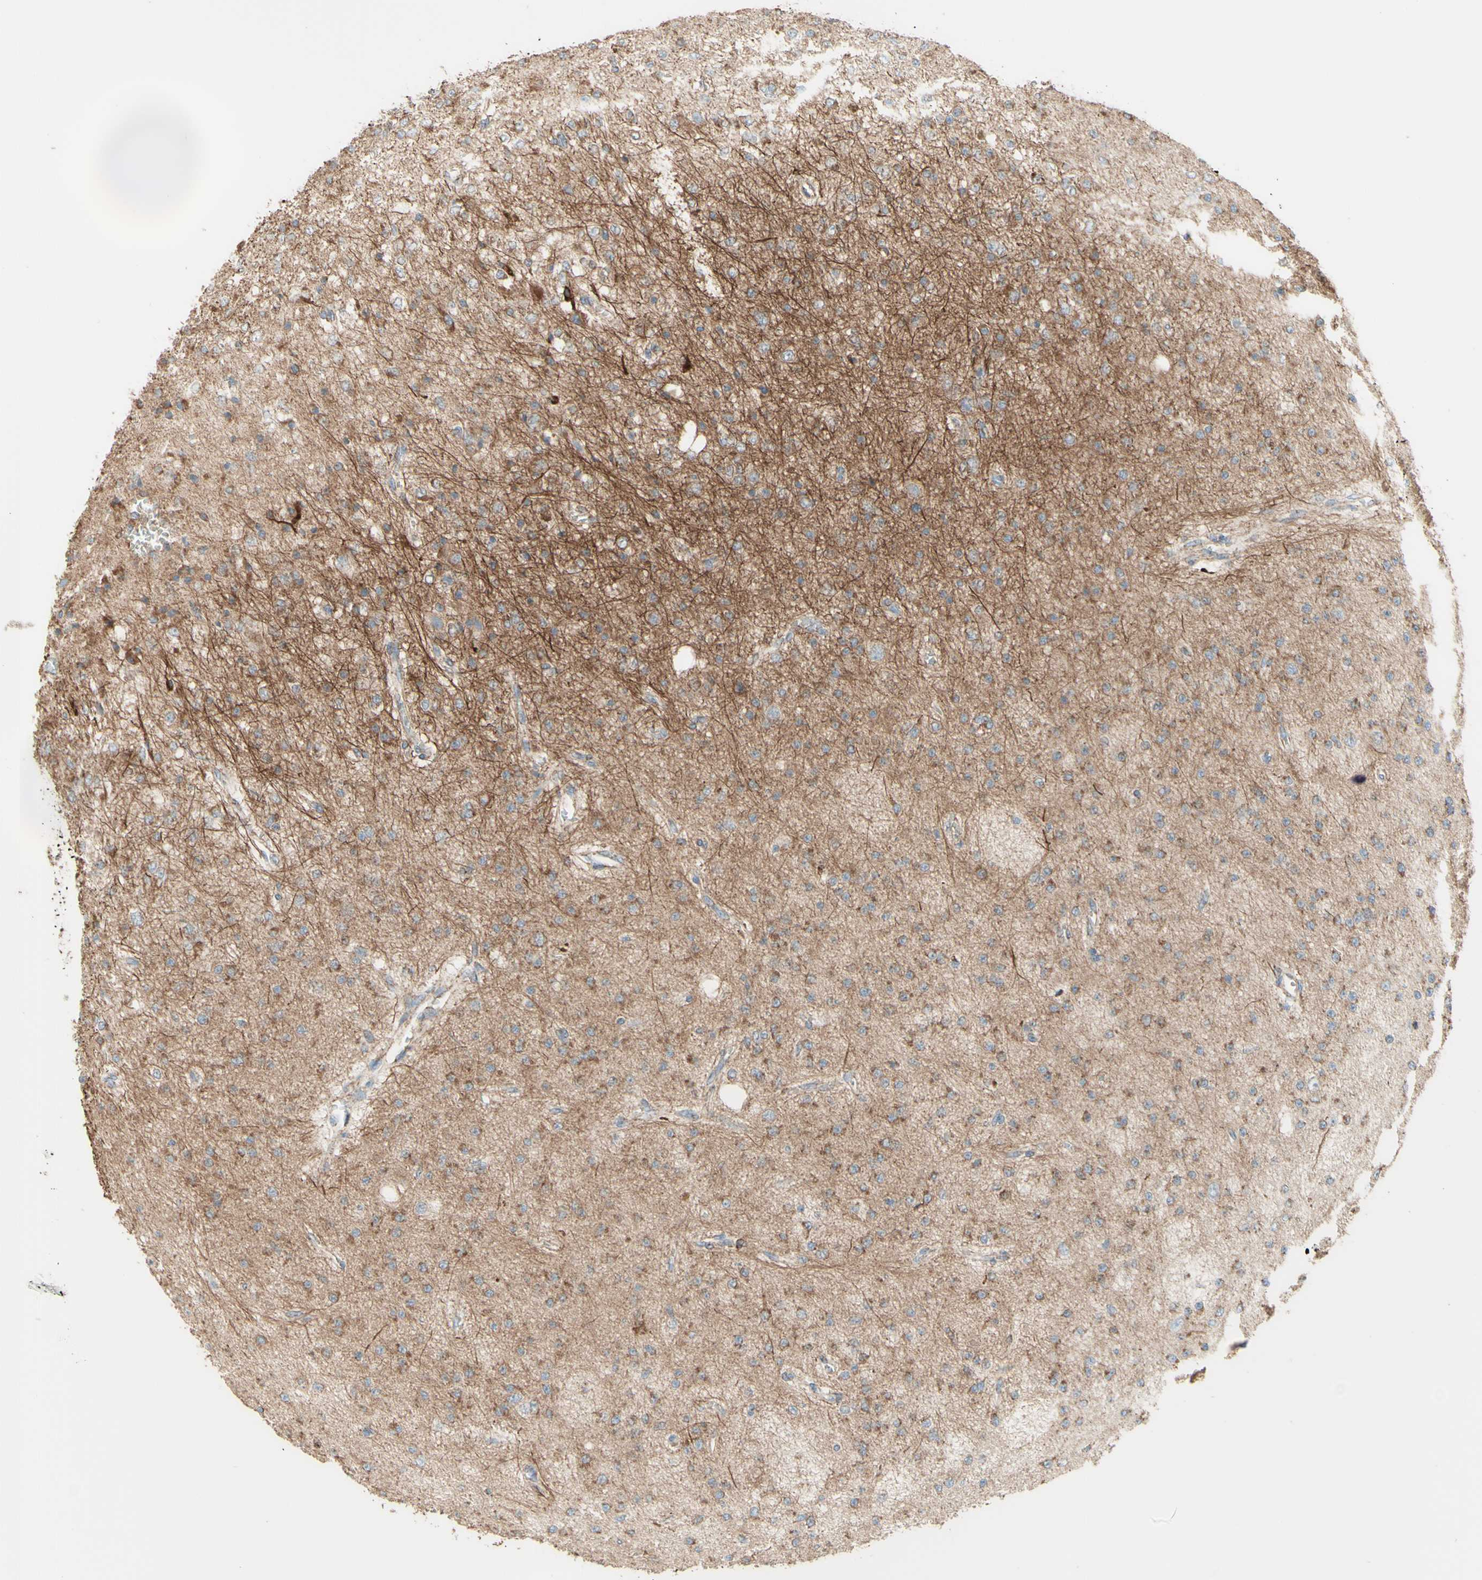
{"staining": {"intensity": "moderate", "quantity": "25%-75%", "location": "cytoplasmic/membranous"}, "tissue": "glioma", "cell_type": "Tumor cells", "image_type": "cancer", "snomed": [{"axis": "morphology", "description": "Glioma, malignant, Low grade"}, {"axis": "topography", "description": "Brain"}], "caption": "The immunohistochemical stain highlights moderate cytoplasmic/membranous staining in tumor cells of glioma tissue.", "gene": "ARMC10", "patient": {"sex": "male", "age": 38}}